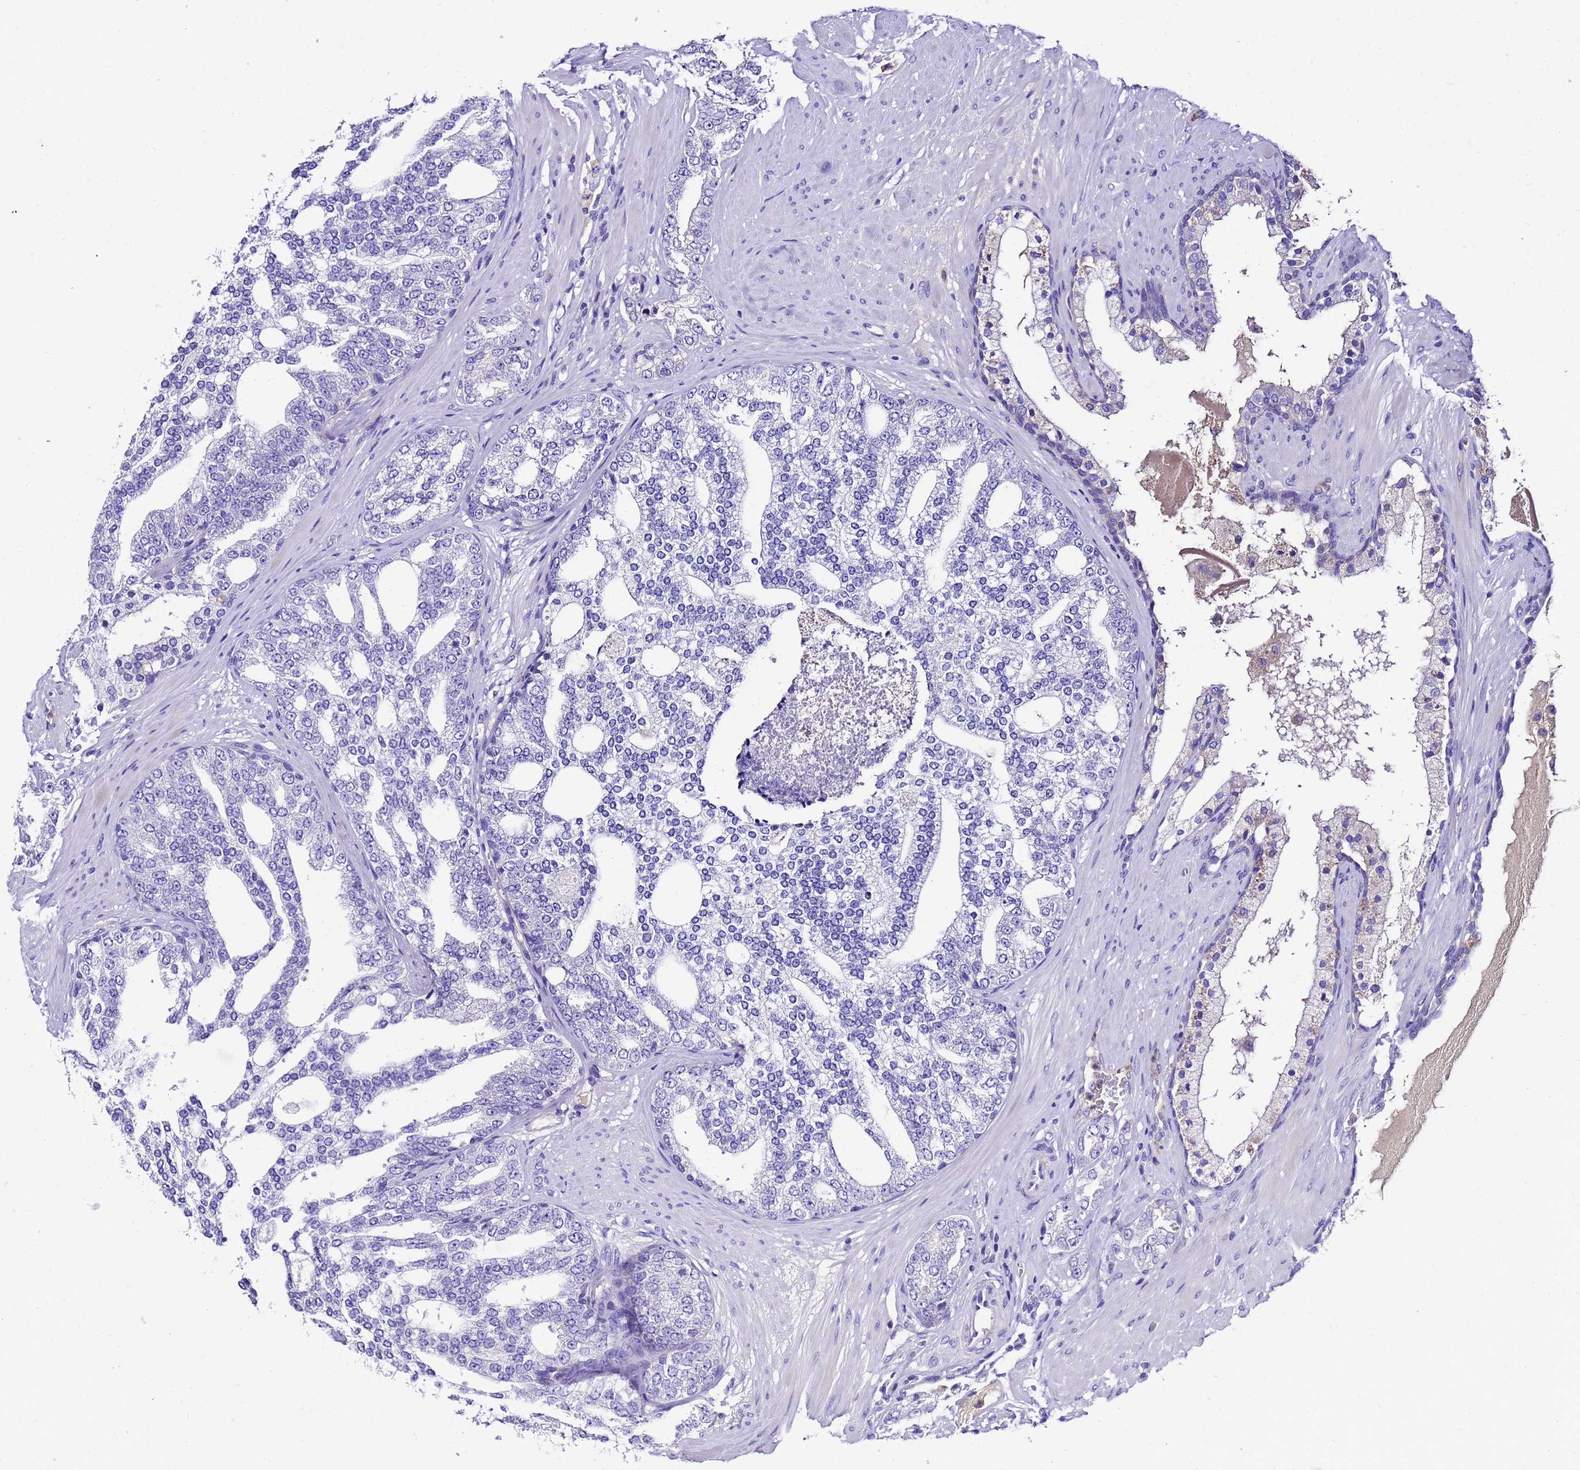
{"staining": {"intensity": "negative", "quantity": "none", "location": "none"}, "tissue": "prostate cancer", "cell_type": "Tumor cells", "image_type": "cancer", "snomed": [{"axis": "morphology", "description": "Adenocarcinoma, High grade"}, {"axis": "topography", "description": "Prostate"}], "caption": "Immunohistochemistry of prostate cancer (adenocarcinoma (high-grade)) demonstrates no positivity in tumor cells.", "gene": "UGT2A1", "patient": {"sex": "male", "age": 64}}